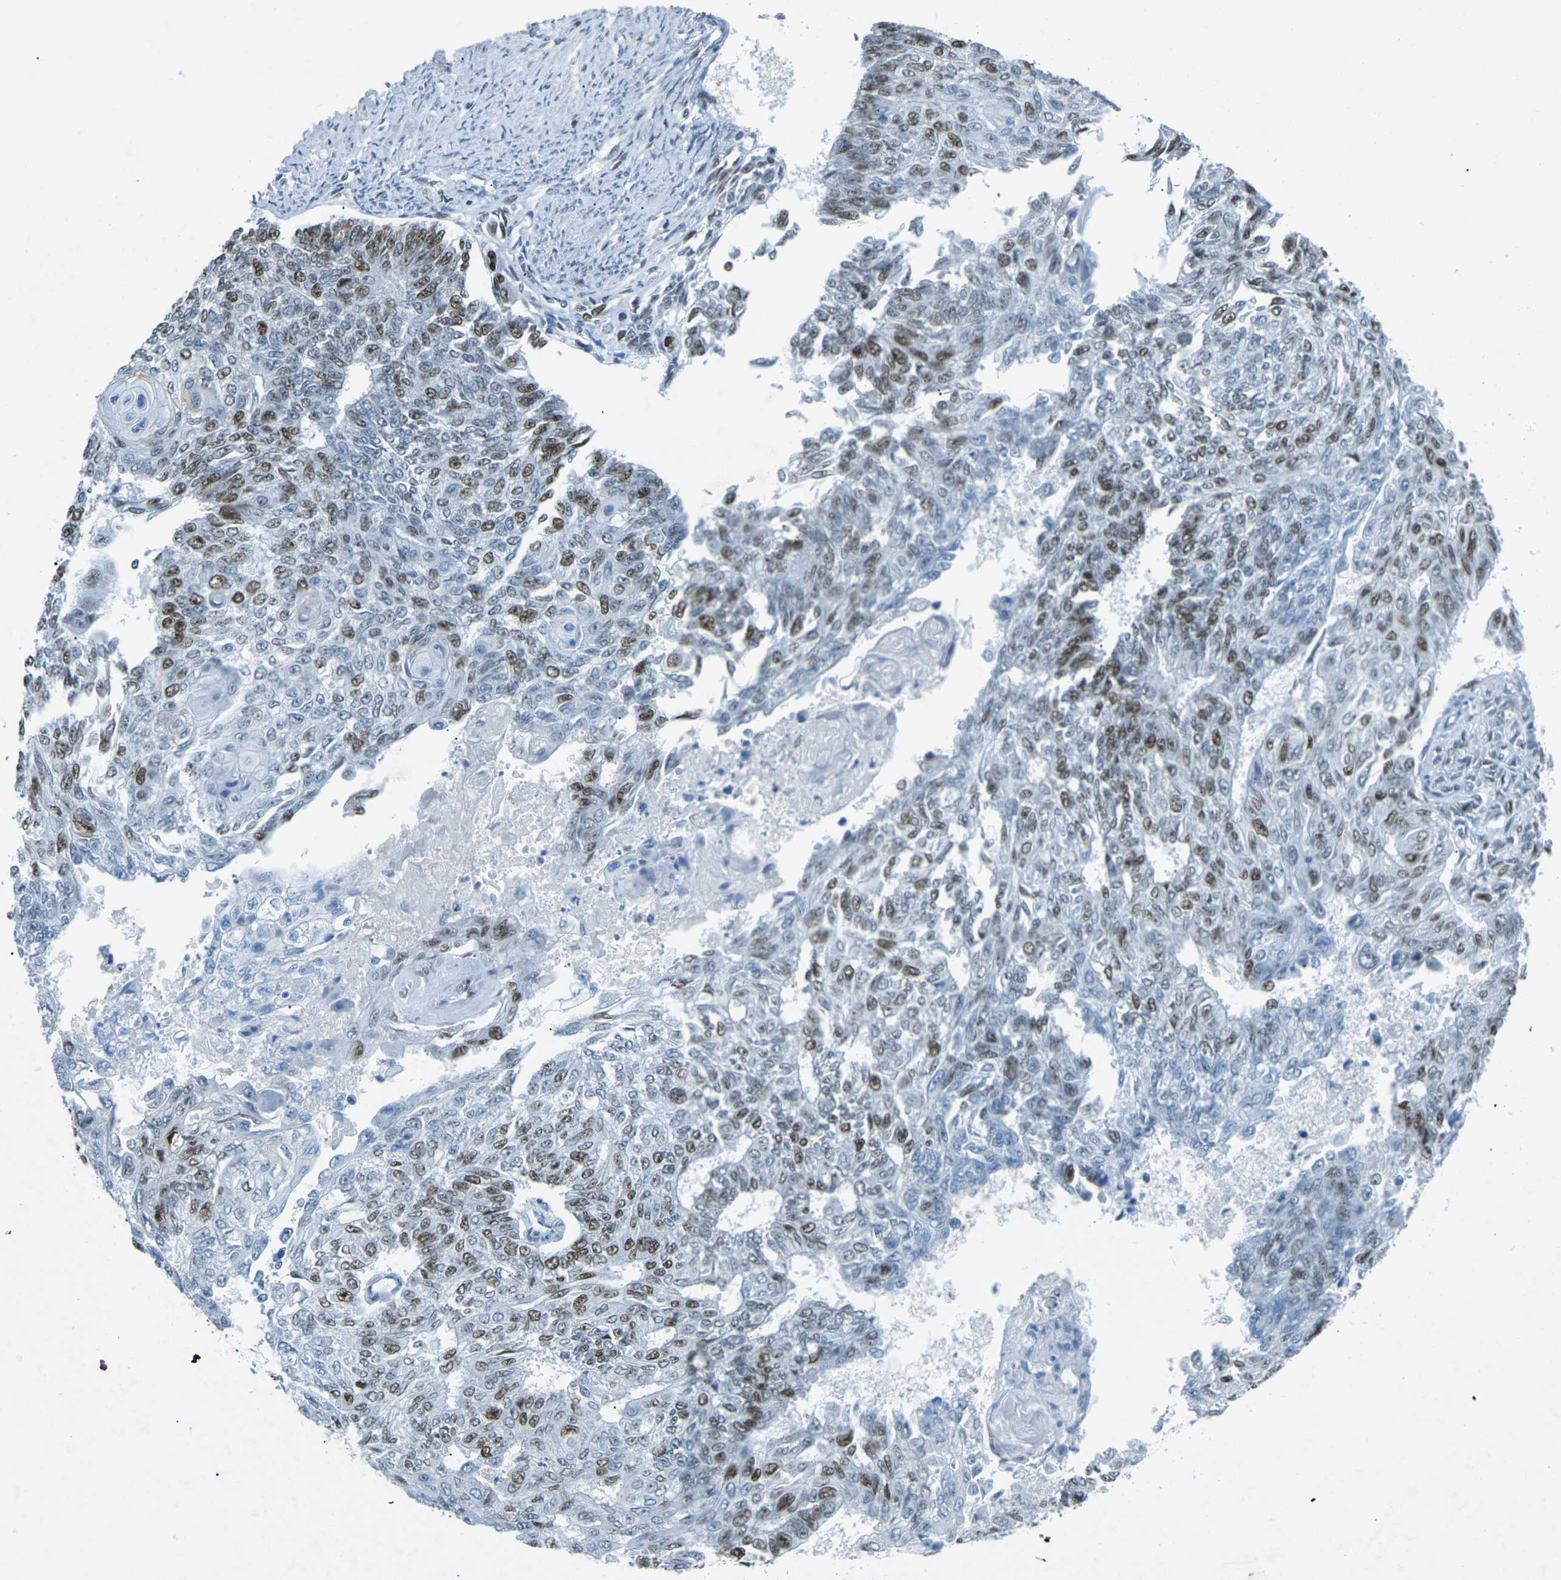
{"staining": {"intensity": "moderate", "quantity": ">75%", "location": "nuclear"}, "tissue": "endometrial cancer", "cell_type": "Tumor cells", "image_type": "cancer", "snomed": [{"axis": "morphology", "description": "Adenocarcinoma, NOS"}, {"axis": "topography", "description": "Endometrium"}], "caption": "Adenocarcinoma (endometrial) stained with DAB immunohistochemistry (IHC) shows medium levels of moderate nuclear expression in about >75% of tumor cells.", "gene": "RB1", "patient": {"sex": "female", "age": 32}}